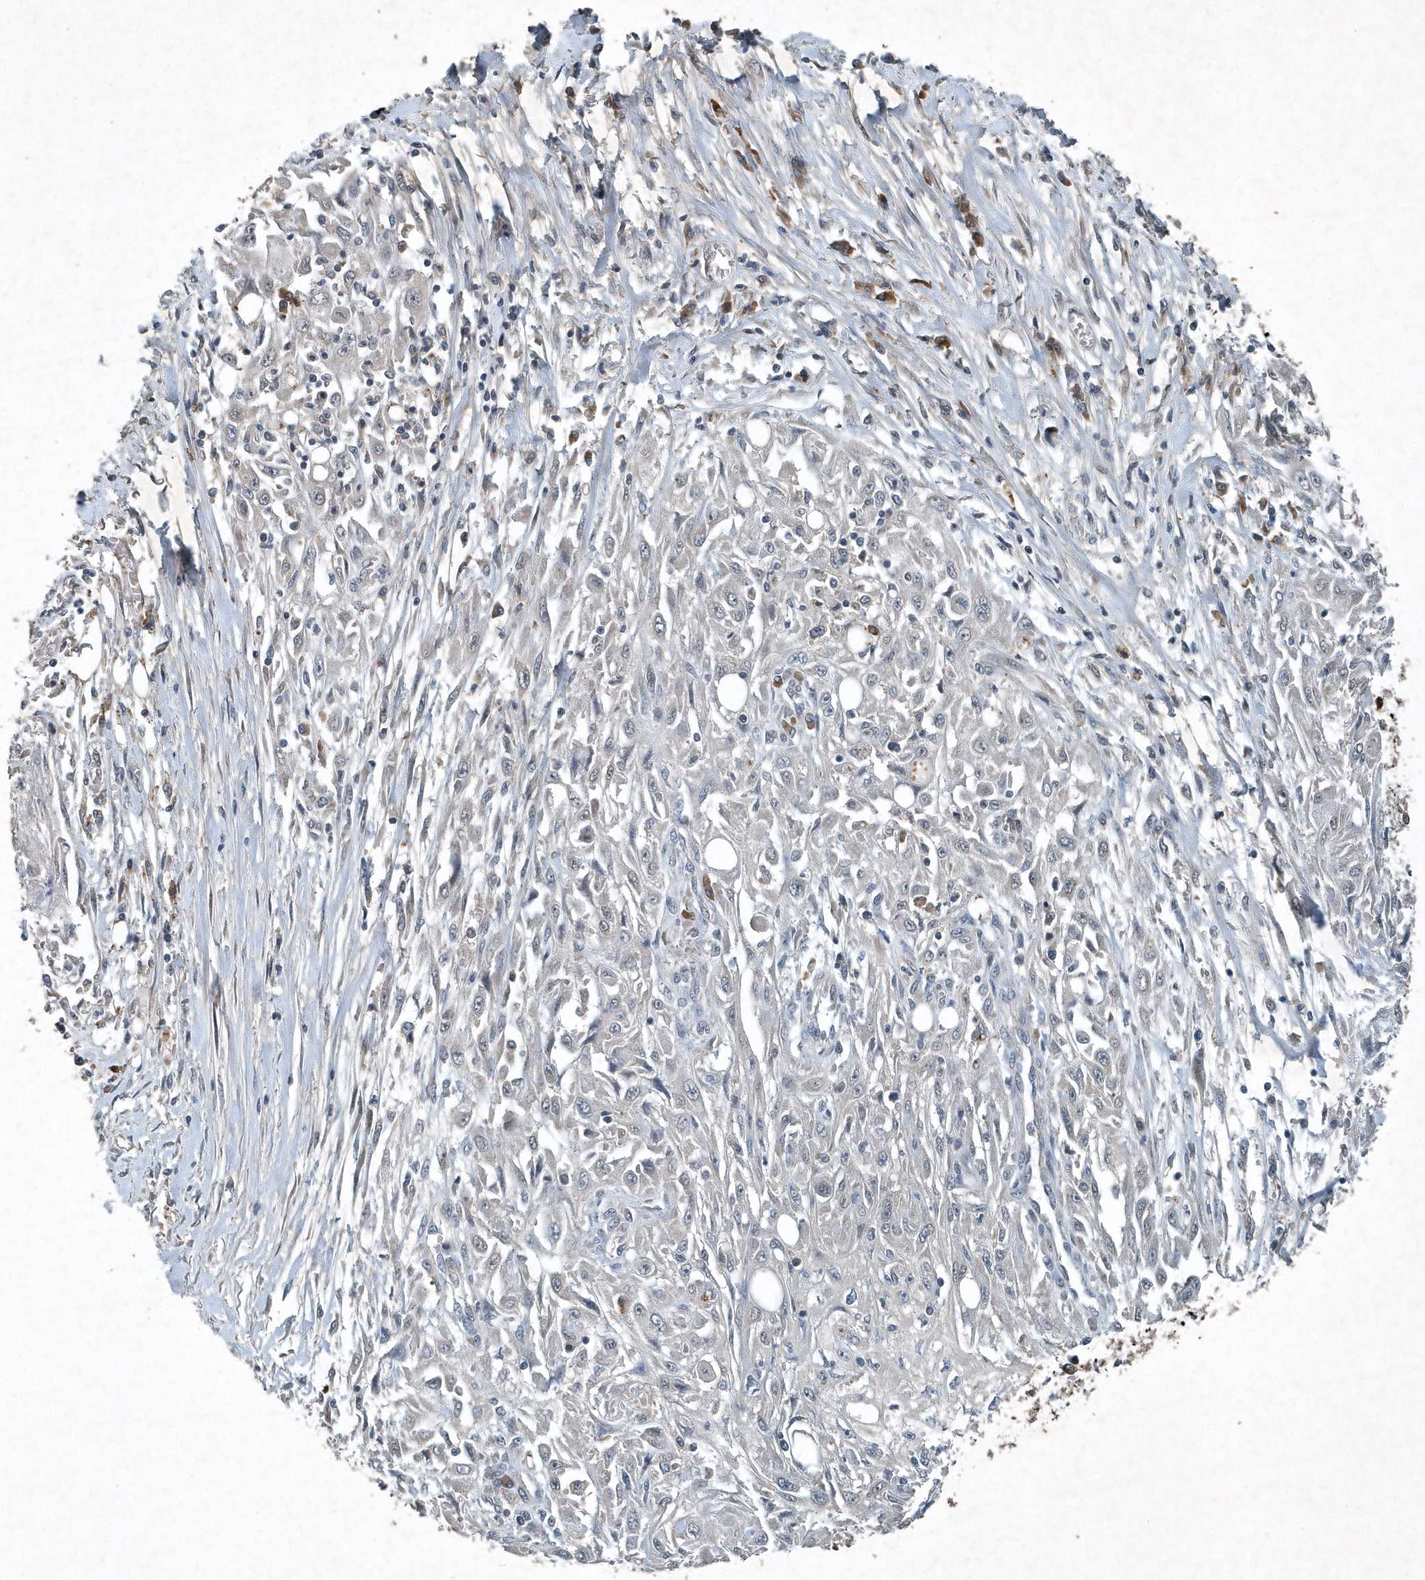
{"staining": {"intensity": "negative", "quantity": "none", "location": "none"}, "tissue": "skin cancer", "cell_type": "Tumor cells", "image_type": "cancer", "snomed": [{"axis": "morphology", "description": "Squamous cell carcinoma, NOS"}, {"axis": "morphology", "description": "Squamous cell carcinoma, metastatic, NOS"}, {"axis": "topography", "description": "Skin"}, {"axis": "topography", "description": "Lymph node"}], "caption": "The histopathology image demonstrates no staining of tumor cells in skin cancer (squamous cell carcinoma).", "gene": "SCFD2", "patient": {"sex": "male", "age": 75}}